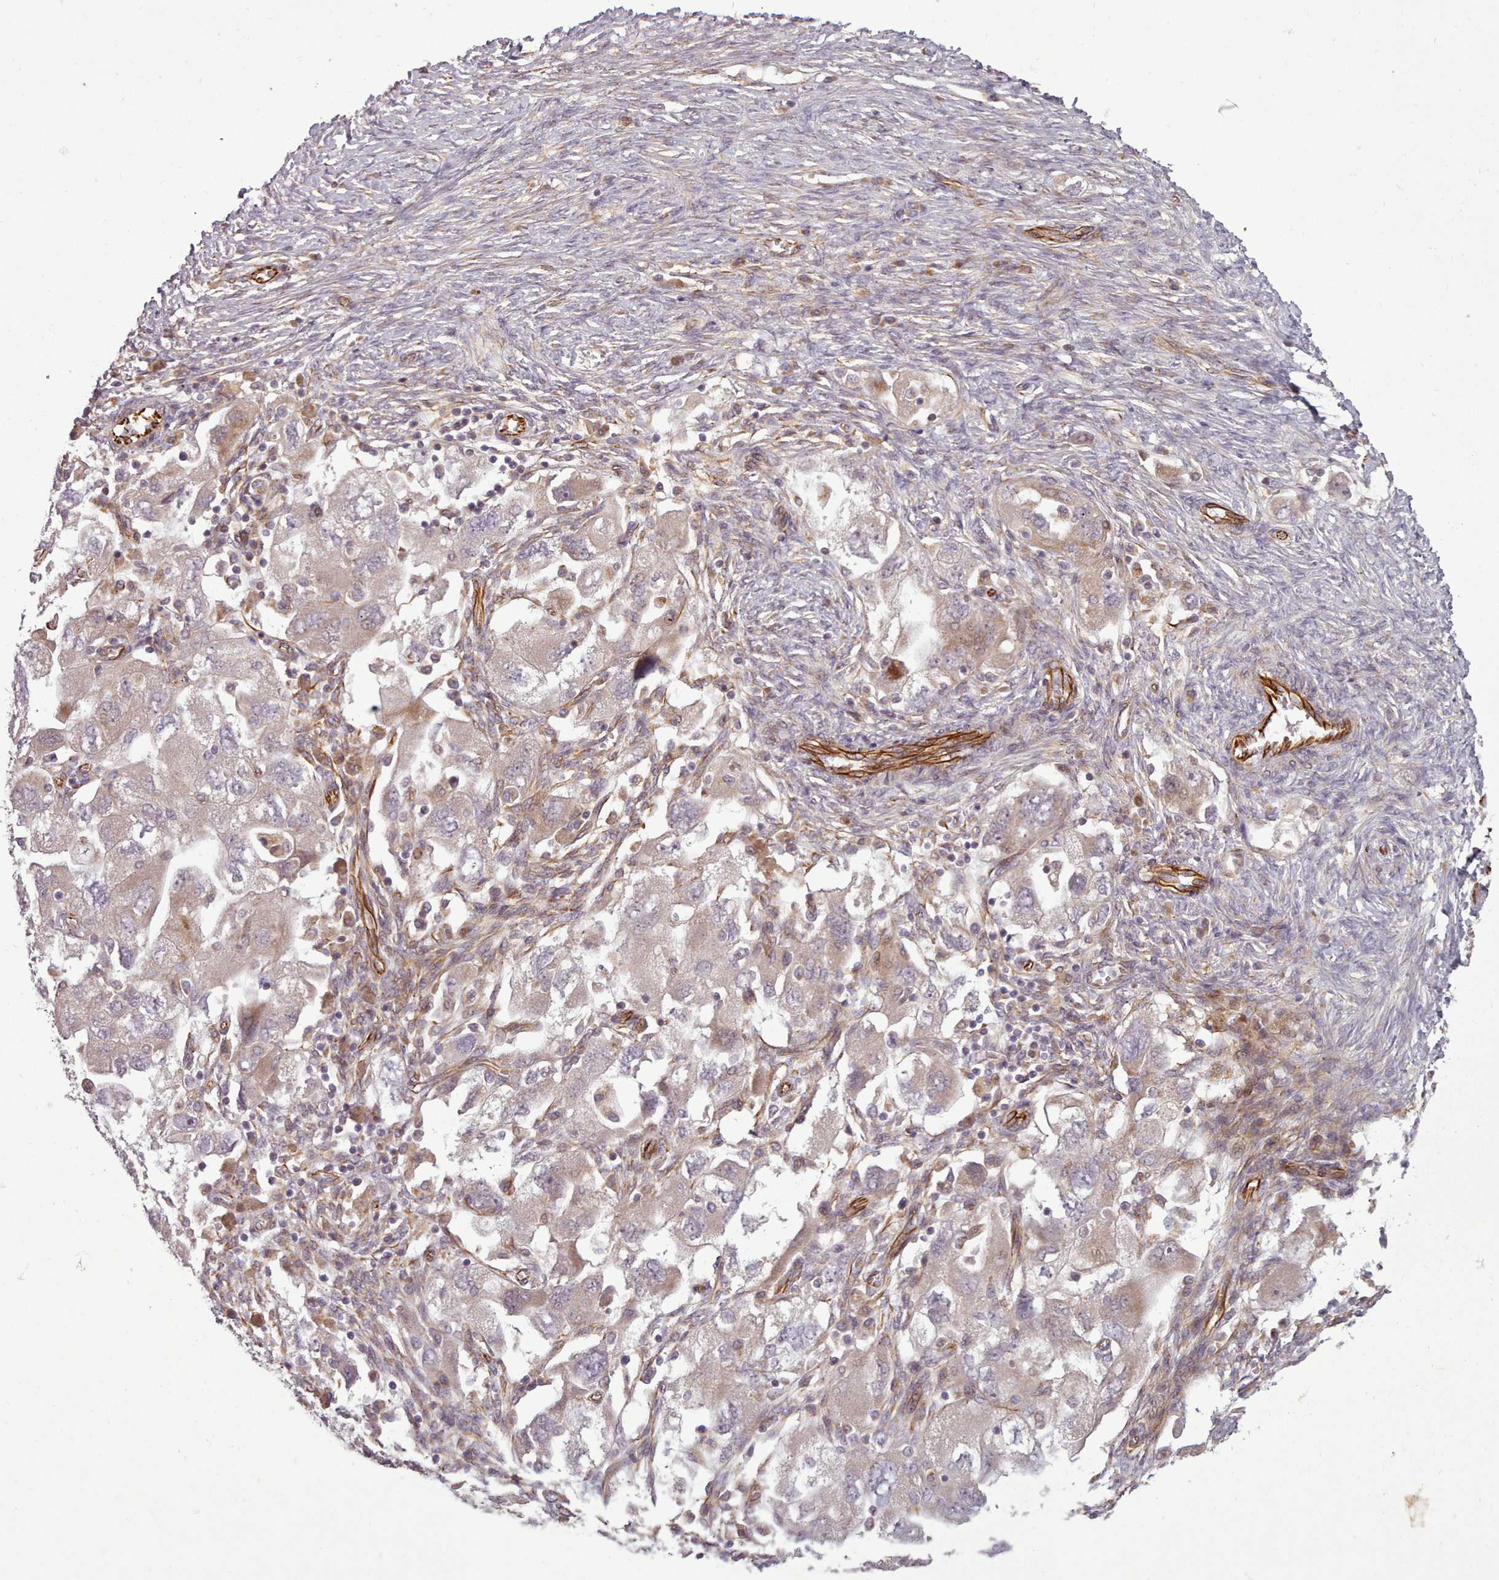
{"staining": {"intensity": "weak", "quantity": "25%-75%", "location": "cytoplasmic/membranous,nuclear"}, "tissue": "ovarian cancer", "cell_type": "Tumor cells", "image_type": "cancer", "snomed": [{"axis": "morphology", "description": "Carcinoma, NOS"}, {"axis": "morphology", "description": "Cystadenocarcinoma, serous, NOS"}, {"axis": "topography", "description": "Ovary"}], "caption": "About 25%-75% of tumor cells in ovarian carcinoma demonstrate weak cytoplasmic/membranous and nuclear protein positivity as visualized by brown immunohistochemical staining.", "gene": "GBGT1", "patient": {"sex": "female", "age": 69}}